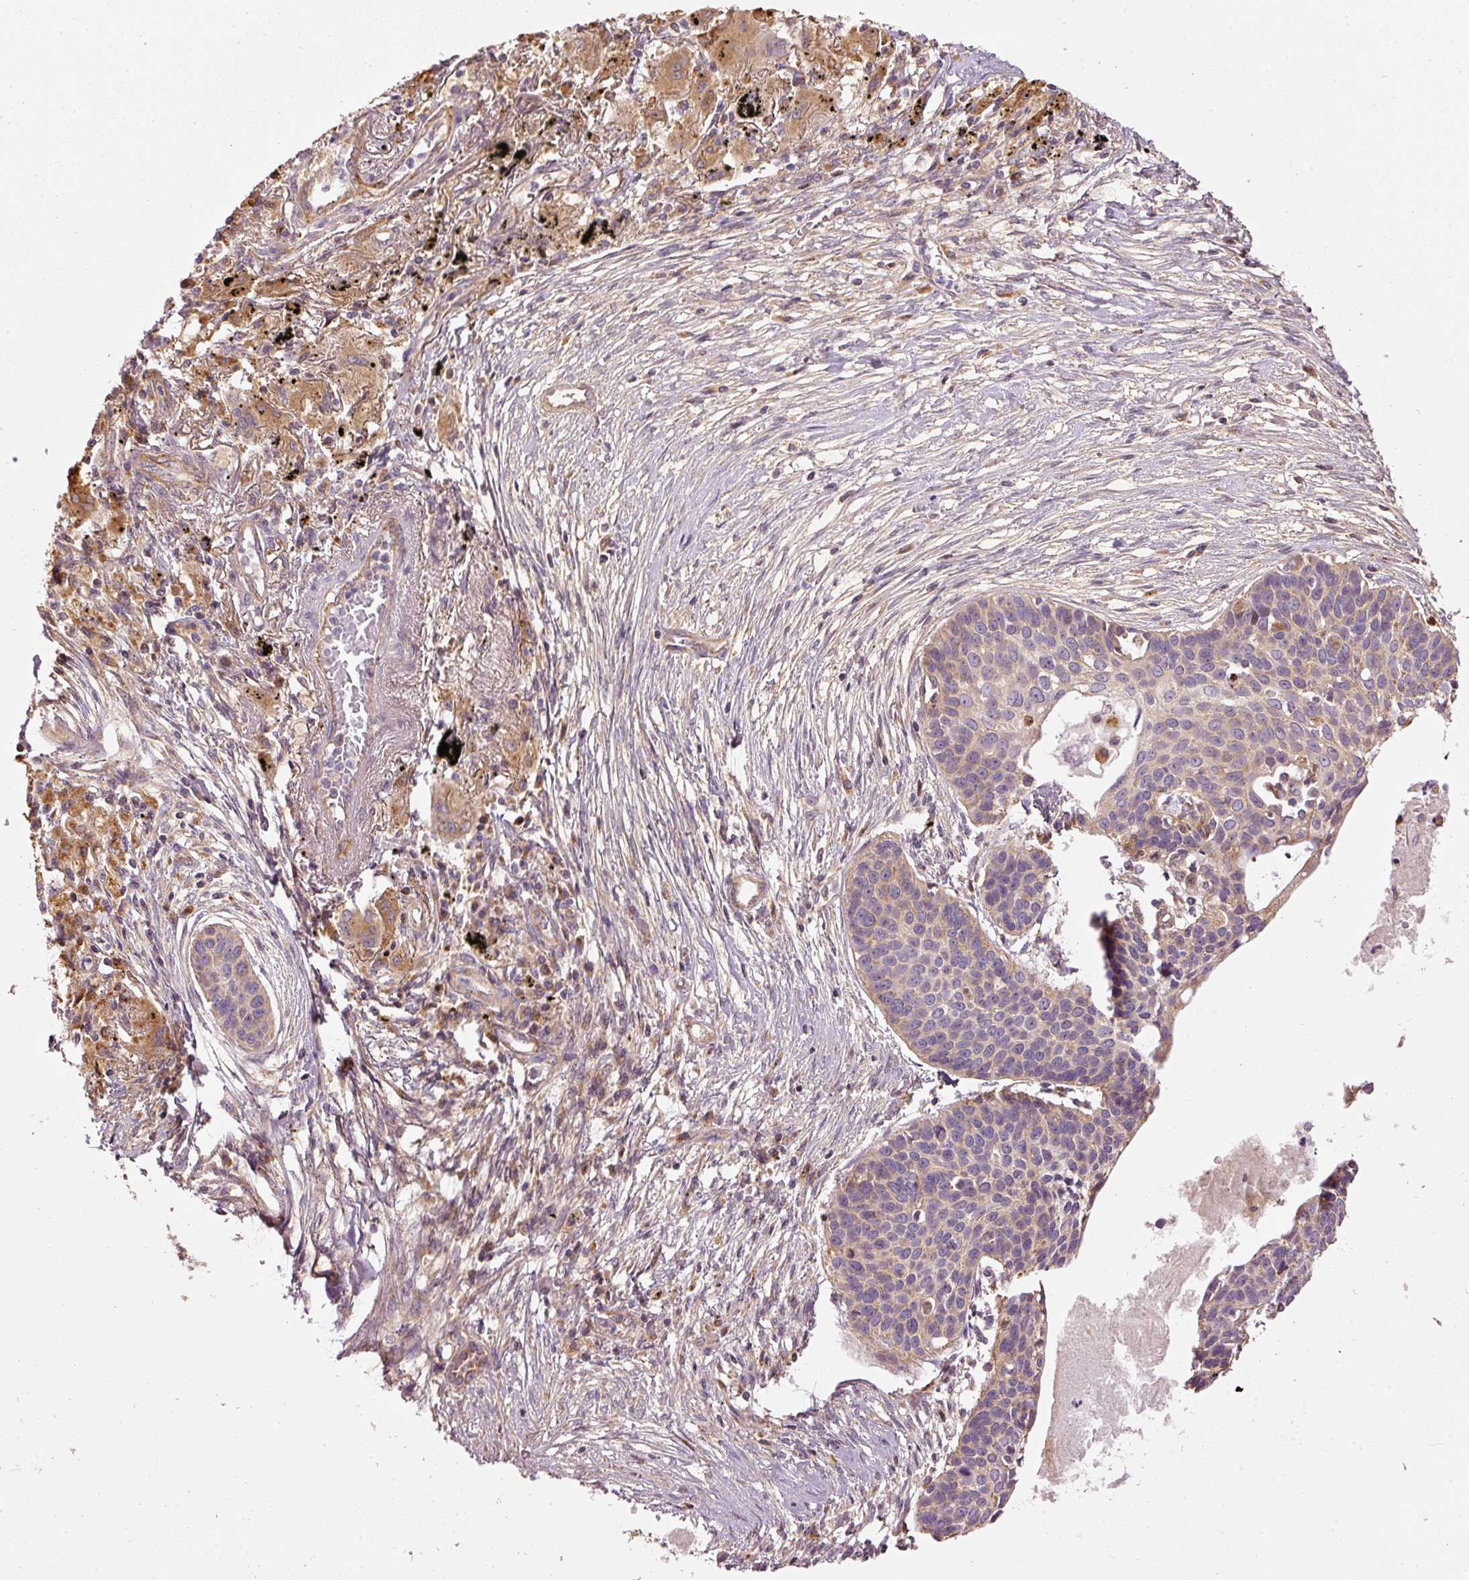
{"staining": {"intensity": "moderate", "quantity": "25%-75%", "location": "cytoplasmic/membranous"}, "tissue": "lung cancer", "cell_type": "Tumor cells", "image_type": "cancer", "snomed": [{"axis": "morphology", "description": "Squamous cell carcinoma, NOS"}, {"axis": "topography", "description": "Lung"}], "caption": "The micrograph demonstrates a brown stain indicating the presence of a protein in the cytoplasmic/membranous of tumor cells in squamous cell carcinoma (lung). (DAB (3,3'-diaminobenzidine) IHC, brown staining for protein, blue staining for nuclei).", "gene": "MTHFD1L", "patient": {"sex": "male", "age": 71}}